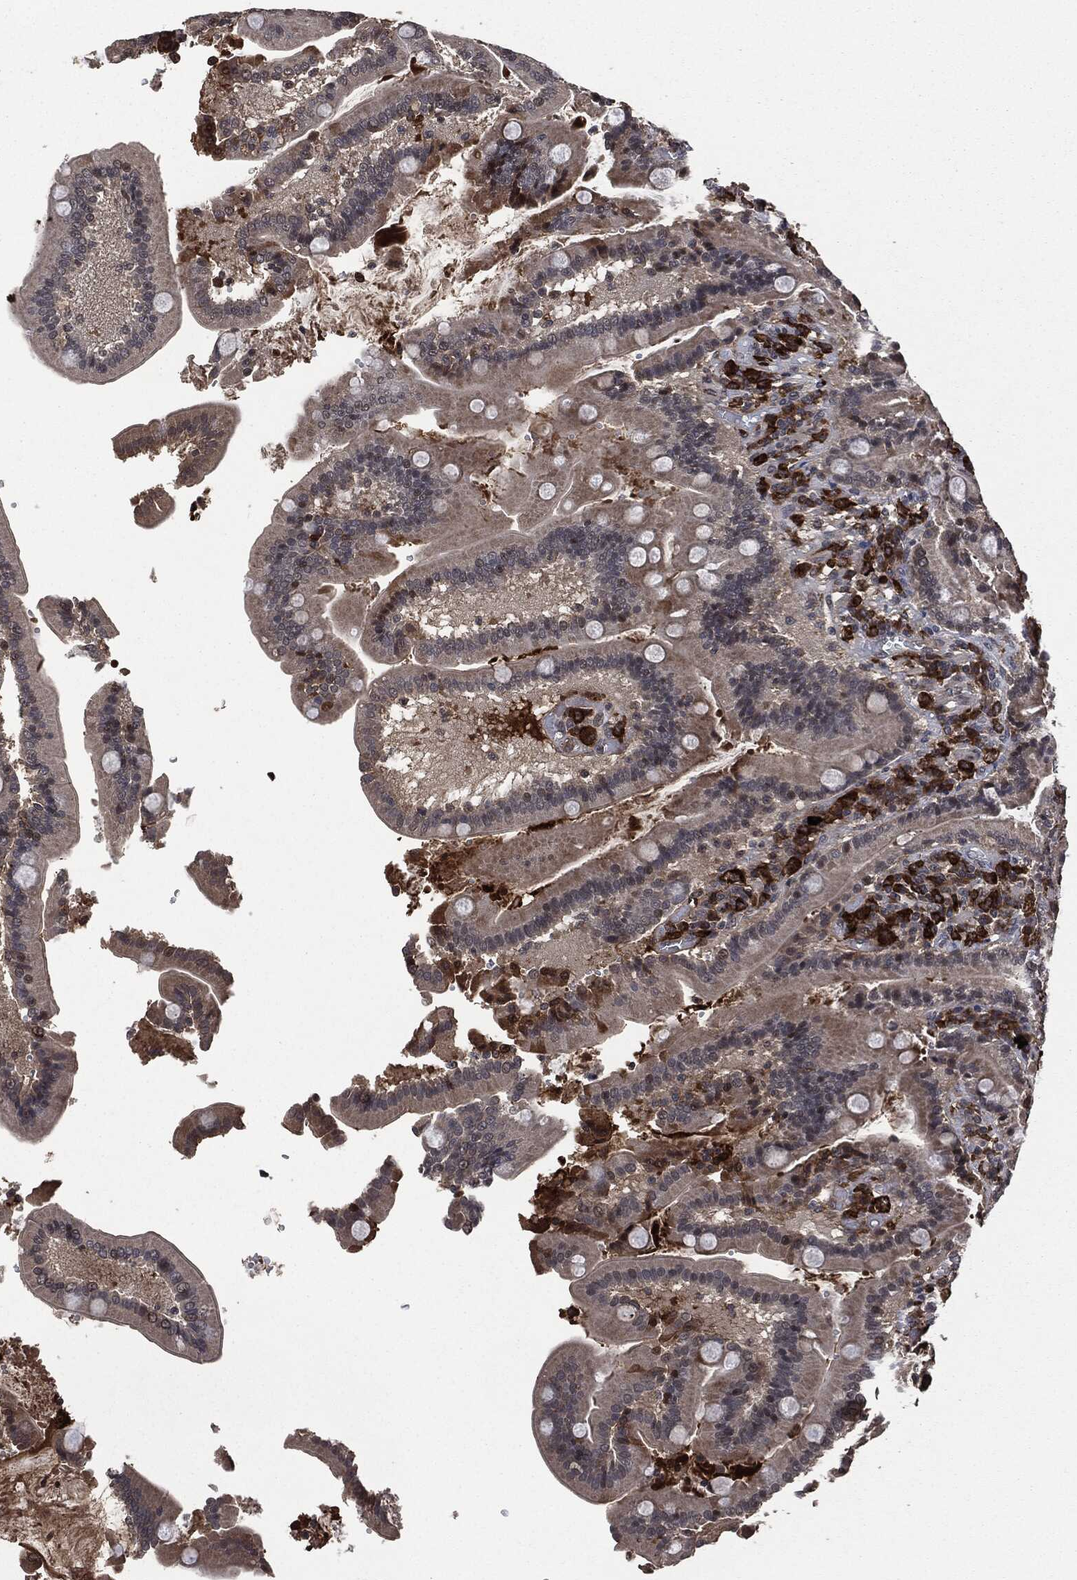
{"staining": {"intensity": "moderate", "quantity": ">75%", "location": "cytoplasmic/membranous"}, "tissue": "duodenum", "cell_type": "Glandular cells", "image_type": "normal", "snomed": [{"axis": "morphology", "description": "Normal tissue, NOS"}, {"axis": "topography", "description": "Duodenum"}], "caption": "A brown stain highlights moderate cytoplasmic/membranous expression of a protein in glandular cells of unremarkable human duodenum. Nuclei are stained in blue.", "gene": "CRABP2", "patient": {"sex": "female", "age": 62}}